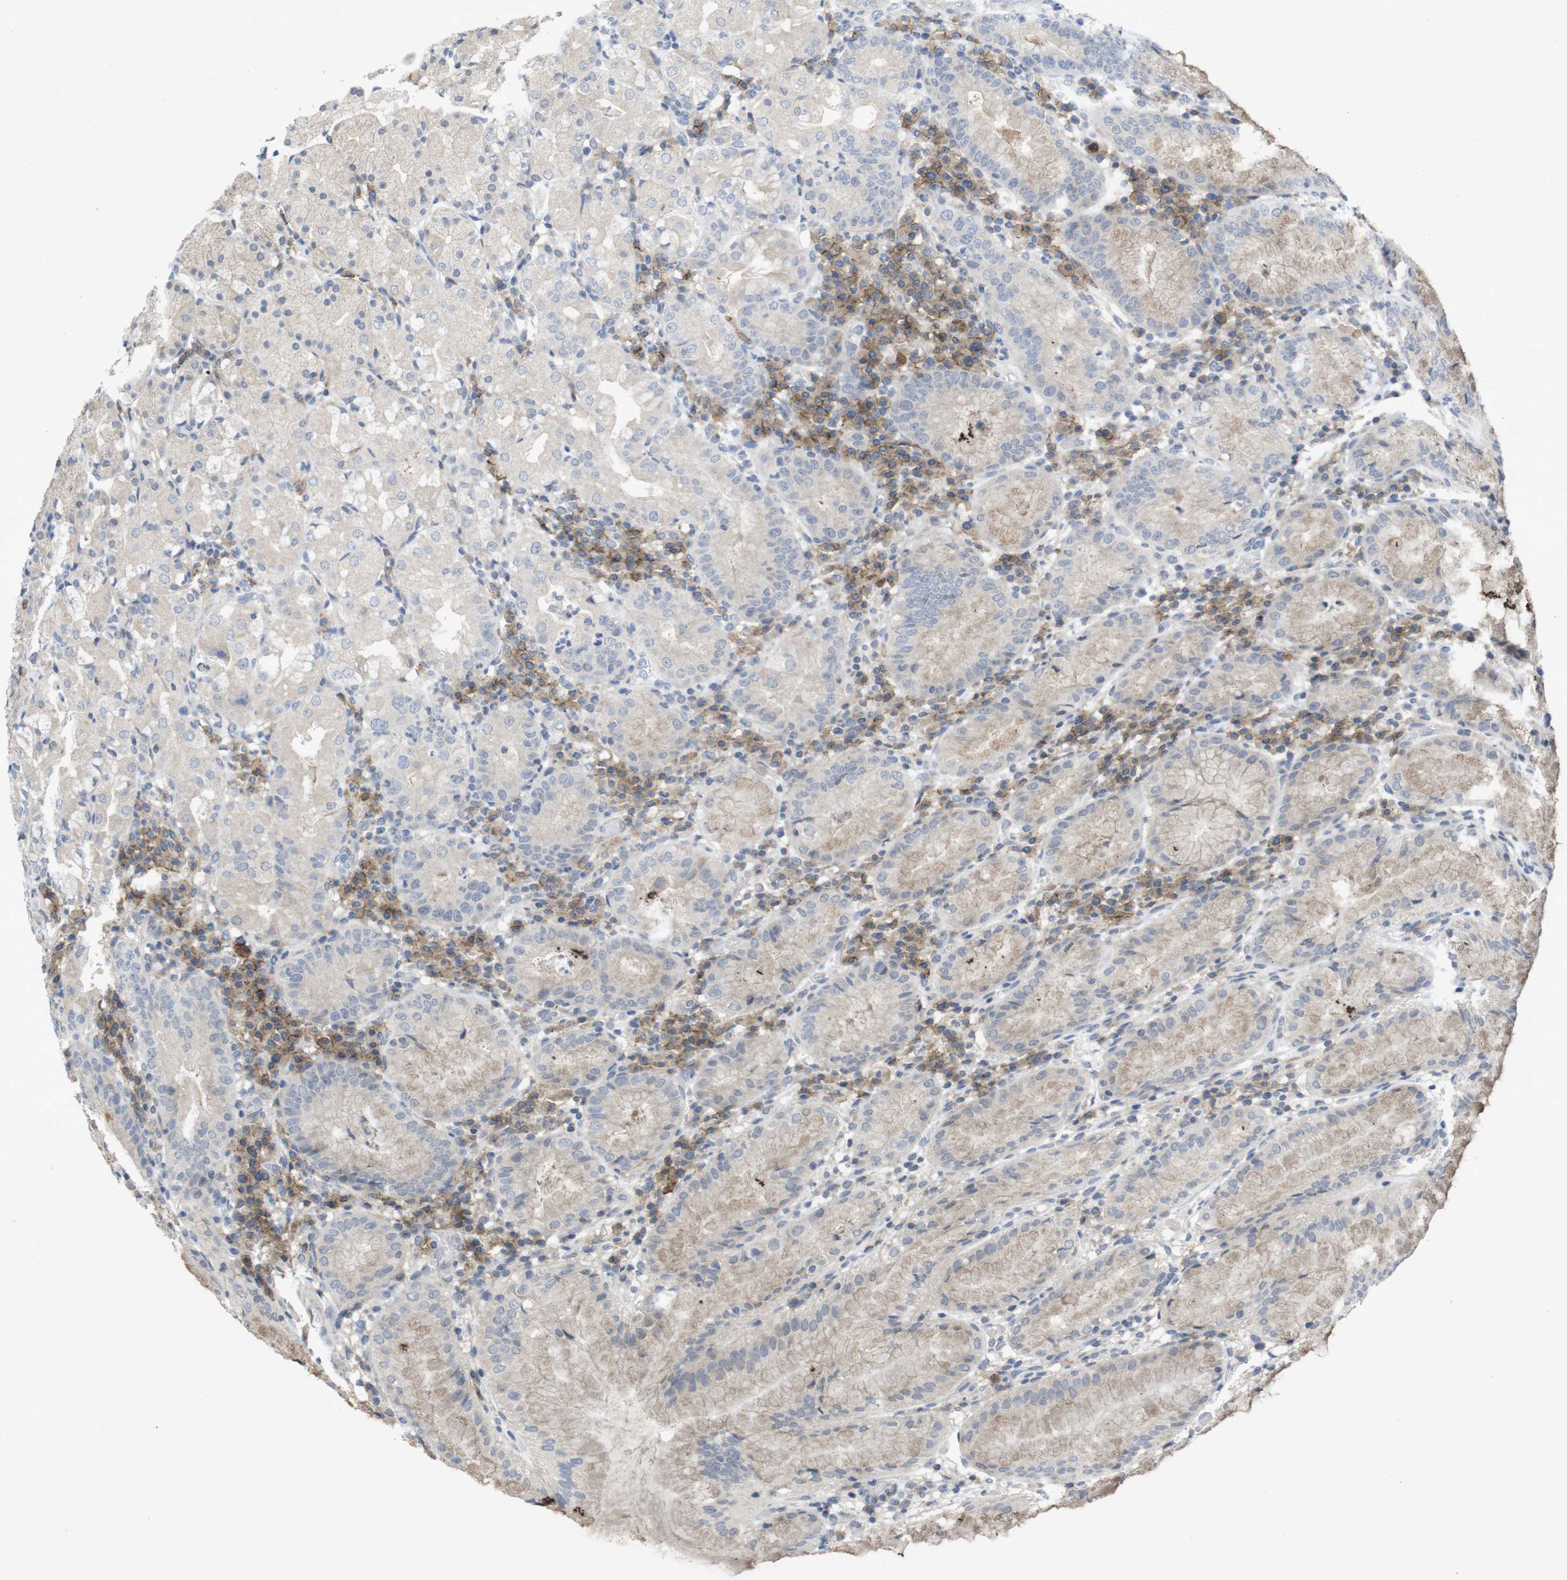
{"staining": {"intensity": "weak", "quantity": ">75%", "location": "cytoplasmic/membranous"}, "tissue": "stomach", "cell_type": "Glandular cells", "image_type": "normal", "snomed": [{"axis": "morphology", "description": "Normal tissue, NOS"}, {"axis": "topography", "description": "Stomach"}, {"axis": "topography", "description": "Stomach, lower"}], "caption": "Immunohistochemical staining of unremarkable stomach exhibits >75% levels of weak cytoplasmic/membranous protein expression in about >75% of glandular cells. (DAB (3,3'-diaminobenzidine) = brown stain, brightfield microscopy at high magnification).", "gene": "SLAMF7", "patient": {"sex": "female", "age": 75}}